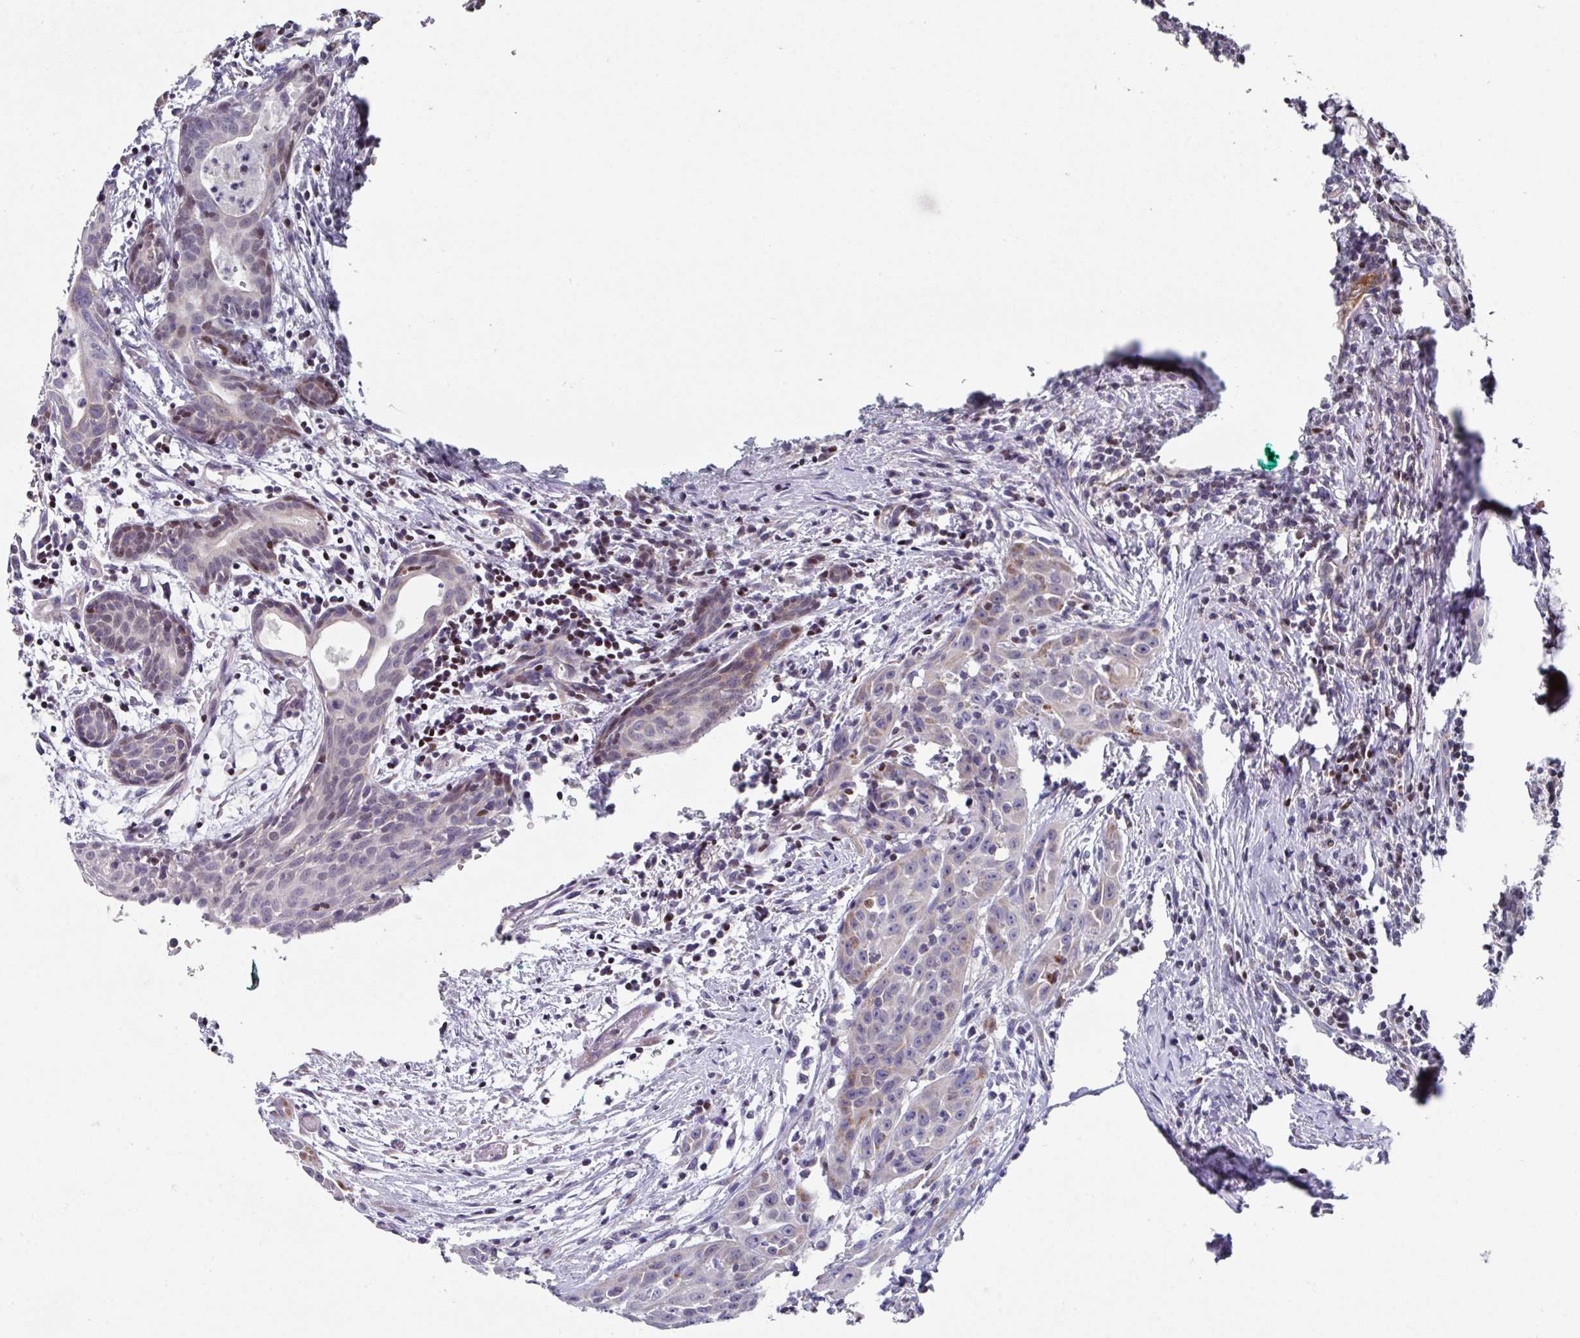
{"staining": {"intensity": "weak", "quantity": "<25%", "location": "cytoplasmic/membranous"}, "tissue": "head and neck cancer", "cell_type": "Tumor cells", "image_type": "cancer", "snomed": [{"axis": "morphology", "description": "Squamous cell carcinoma, NOS"}, {"axis": "topography", "description": "Oral tissue"}, {"axis": "topography", "description": "Head-Neck"}], "caption": "Protein analysis of head and neck squamous cell carcinoma exhibits no significant expression in tumor cells.", "gene": "CBX7", "patient": {"sex": "female", "age": 50}}